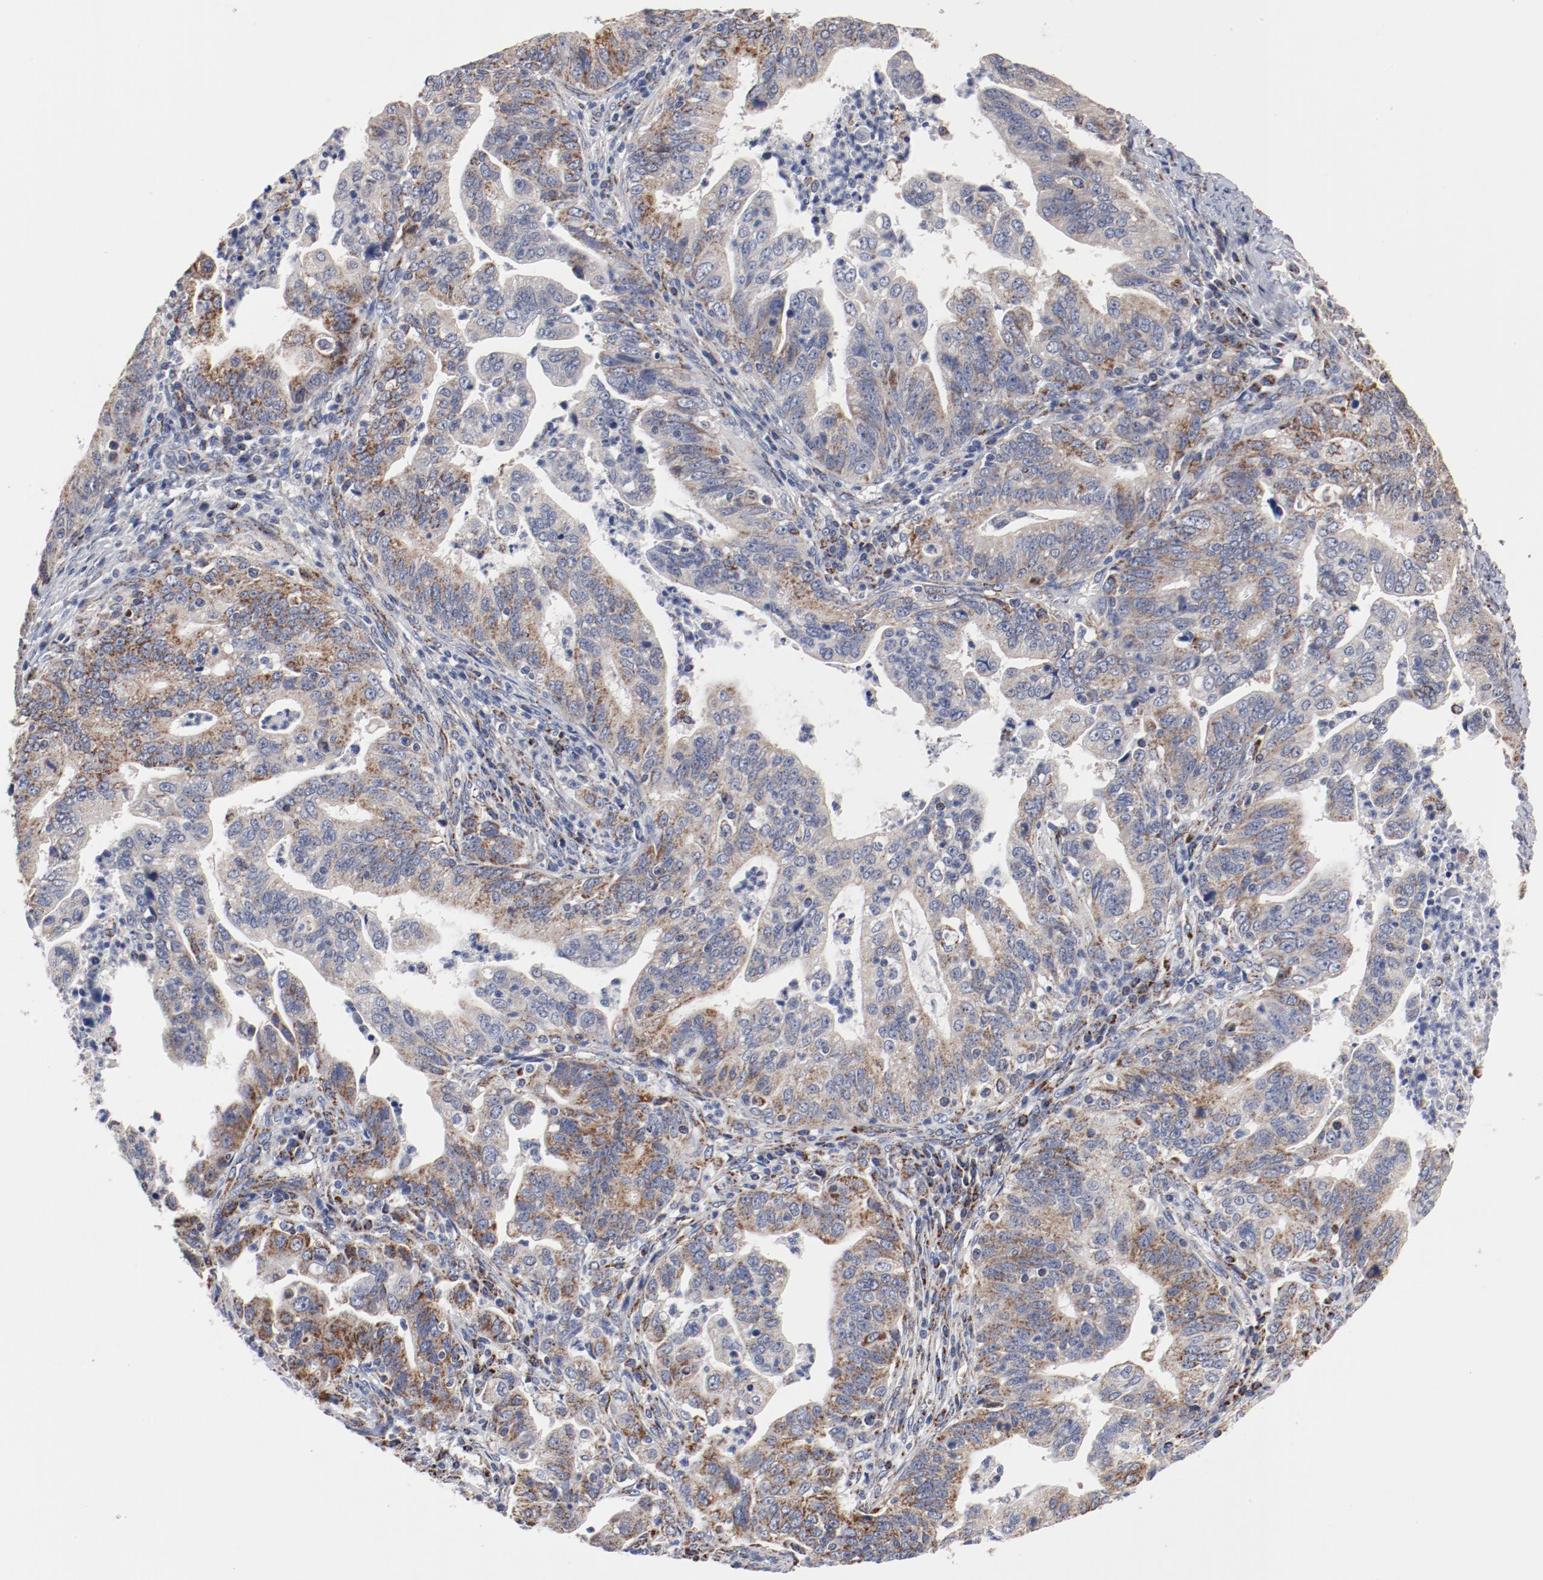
{"staining": {"intensity": "strong", "quantity": ">75%", "location": "cytoplasmic/membranous"}, "tissue": "stomach cancer", "cell_type": "Tumor cells", "image_type": "cancer", "snomed": [{"axis": "morphology", "description": "Adenocarcinoma, NOS"}, {"axis": "topography", "description": "Stomach, upper"}], "caption": "This histopathology image displays immunohistochemistry staining of human stomach adenocarcinoma, with high strong cytoplasmic/membranous expression in approximately >75% of tumor cells.", "gene": "NDUFV2", "patient": {"sex": "female", "age": 50}}